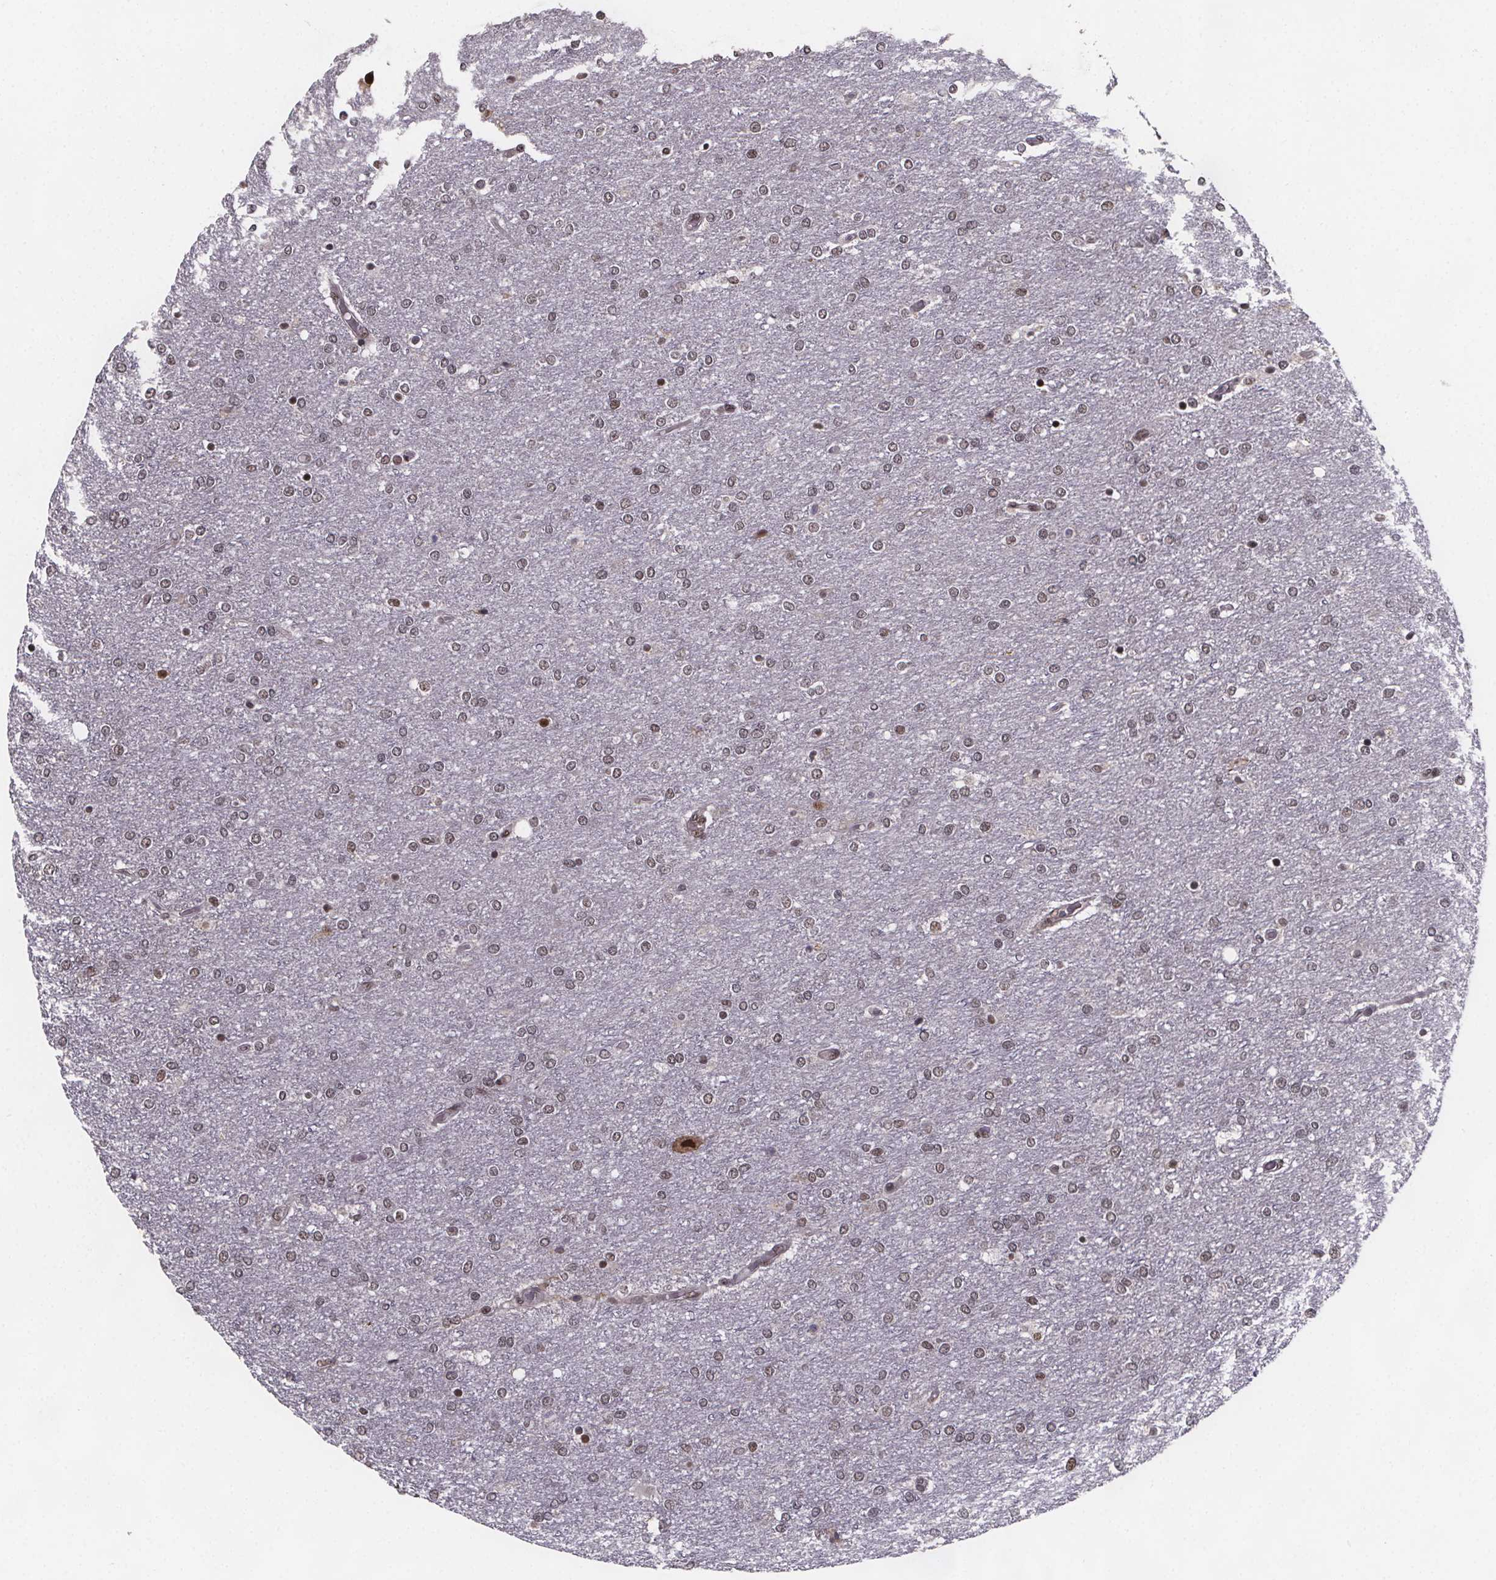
{"staining": {"intensity": "weak", "quantity": ">75%", "location": "nuclear"}, "tissue": "glioma", "cell_type": "Tumor cells", "image_type": "cancer", "snomed": [{"axis": "morphology", "description": "Glioma, malignant, High grade"}, {"axis": "topography", "description": "Brain"}], "caption": "A high-resolution micrograph shows immunohistochemistry staining of glioma, which exhibits weak nuclear staining in about >75% of tumor cells.", "gene": "U2SURP", "patient": {"sex": "female", "age": 61}}